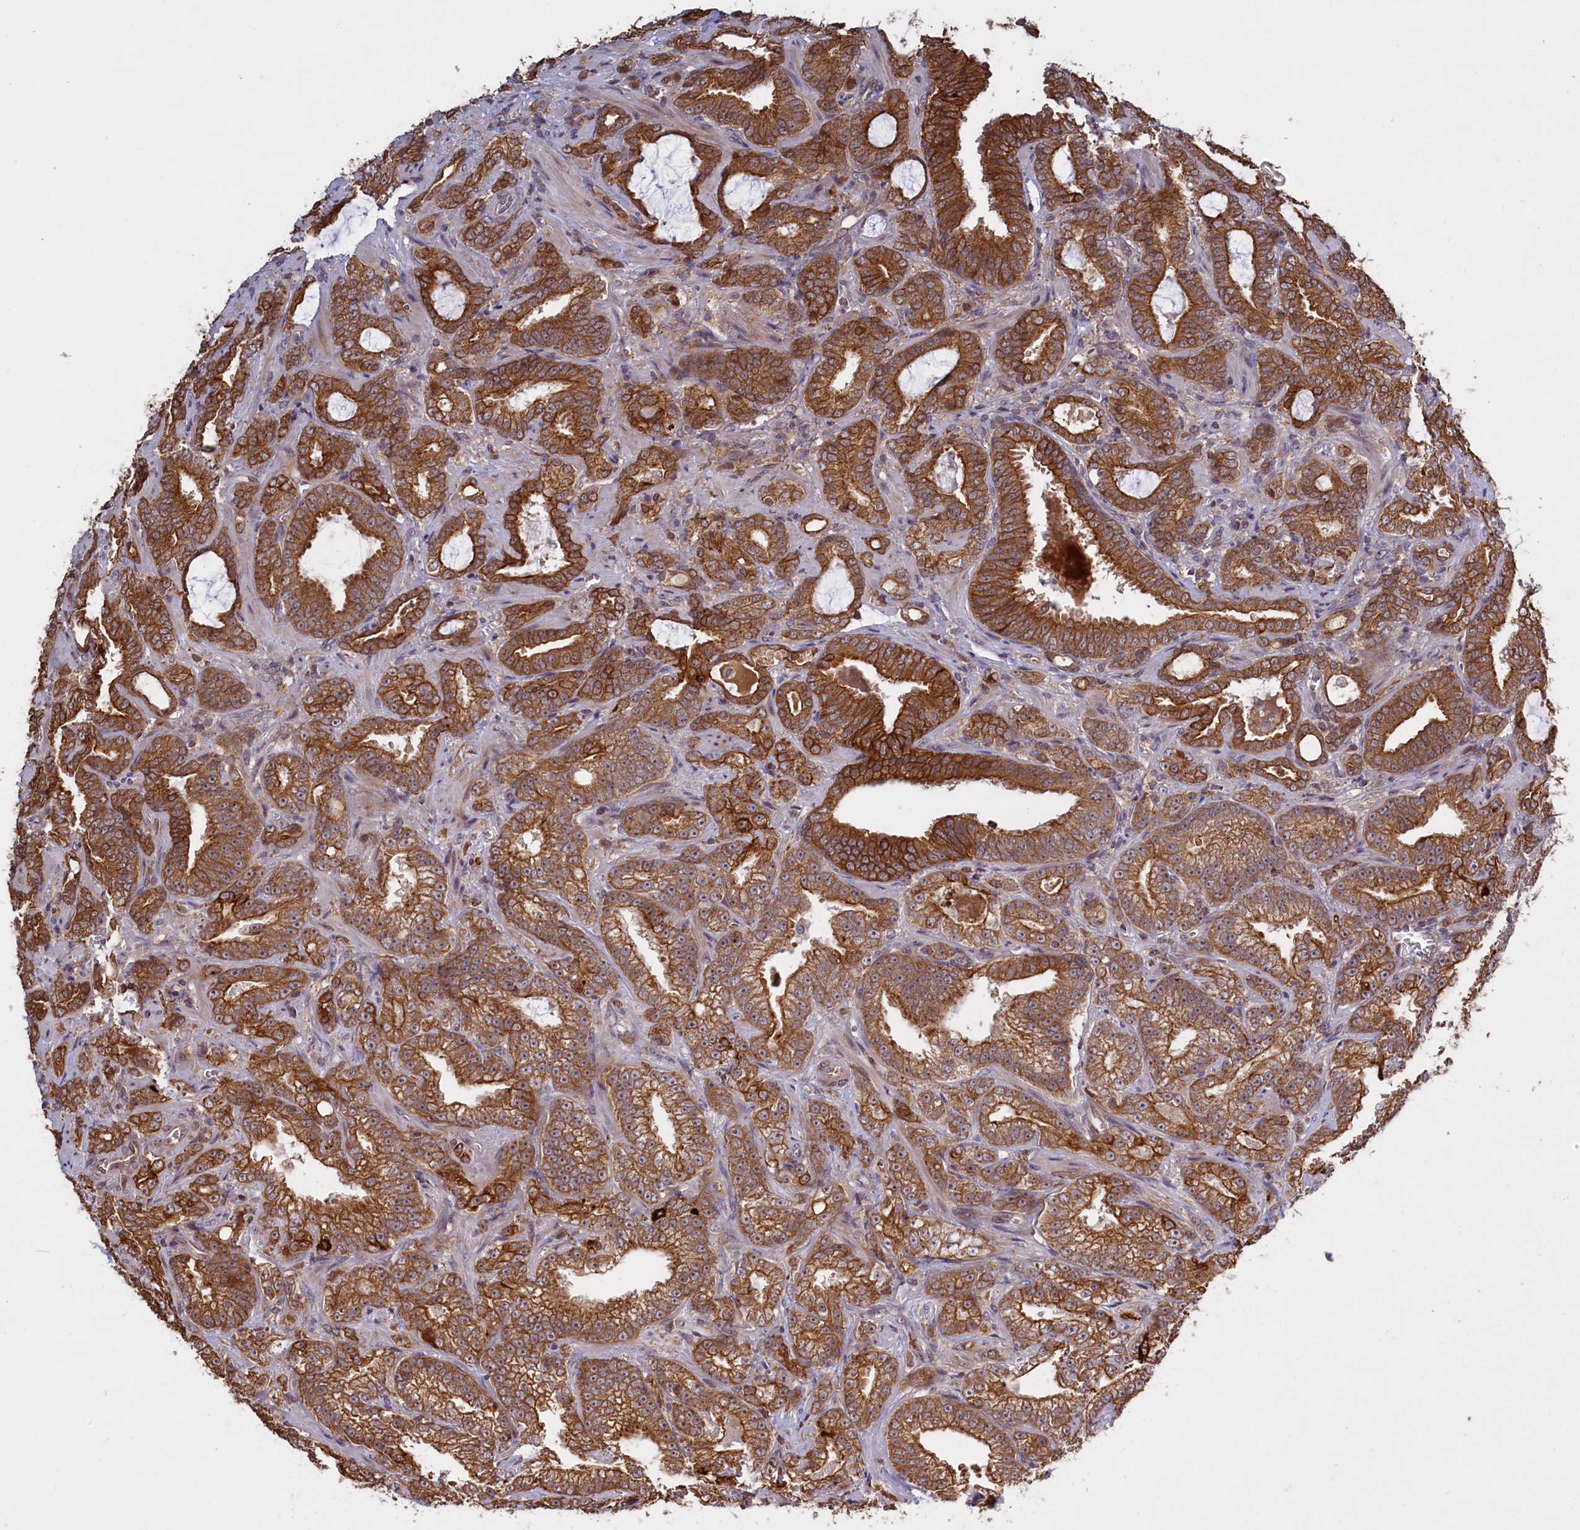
{"staining": {"intensity": "moderate", "quantity": ">75%", "location": "cytoplasmic/membranous"}, "tissue": "prostate cancer", "cell_type": "Tumor cells", "image_type": "cancer", "snomed": [{"axis": "morphology", "description": "Adenocarcinoma, High grade"}, {"axis": "topography", "description": "Prostate and seminal vesicle, NOS"}], "caption": "High-grade adenocarcinoma (prostate) tissue reveals moderate cytoplasmic/membranous expression in about >75% of tumor cells", "gene": "DENND1B", "patient": {"sex": "male", "age": 67}}